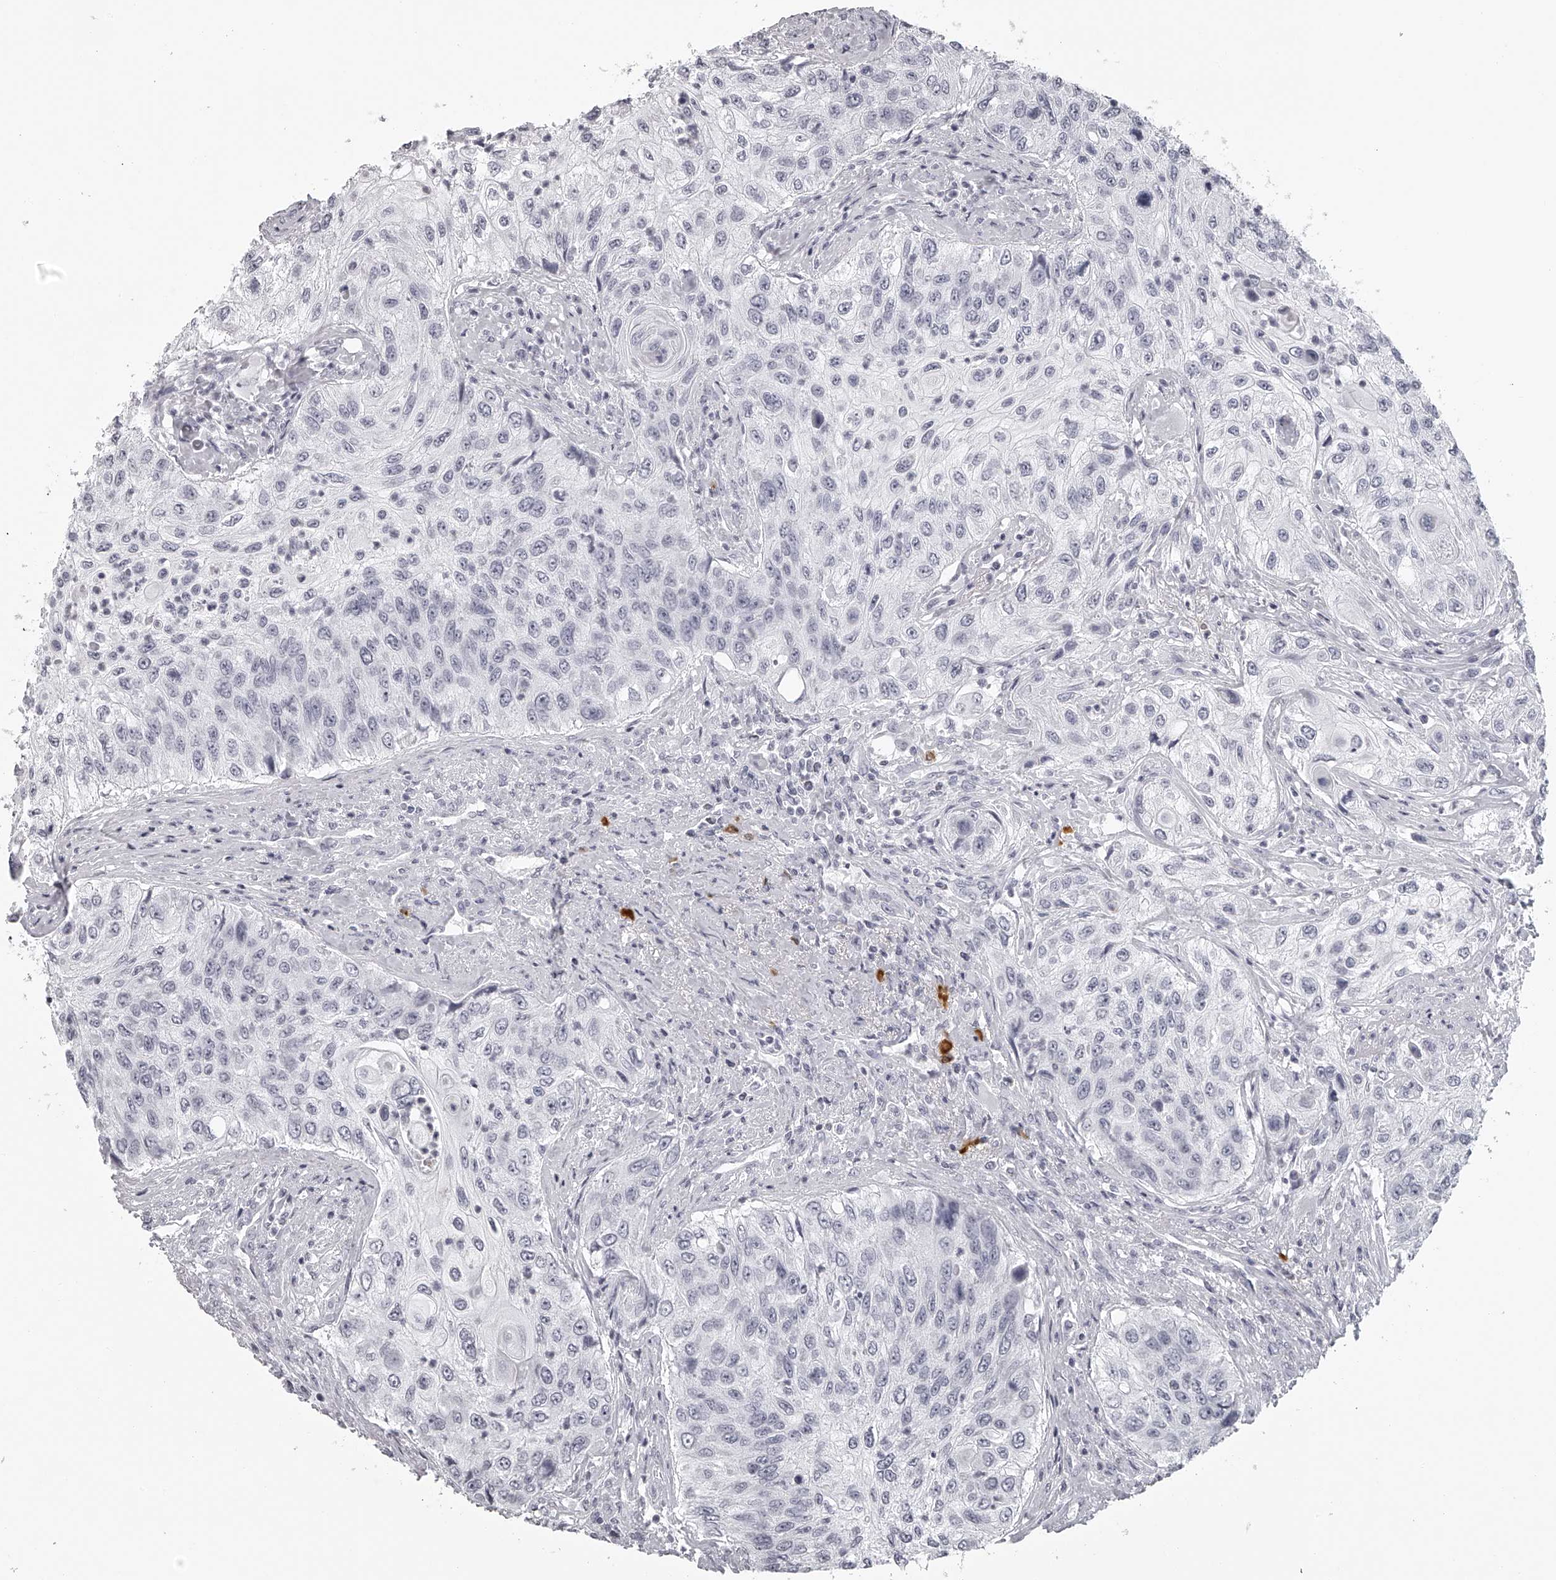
{"staining": {"intensity": "negative", "quantity": "none", "location": "none"}, "tissue": "urothelial cancer", "cell_type": "Tumor cells", "image_type": "cancer", "snomed": [{"axis": "morphology", "description": "Urothelial carcinoma, High grade"}, {"axis": "topography", "description": "Urinary bladder"}], "caption": "The IHC histopathology image has no significant staining in tumor cells of high-grade urothelial carcinoma tissue.", "gene": "SEC11C", "patient": {"sex": "female", "age": 60}}